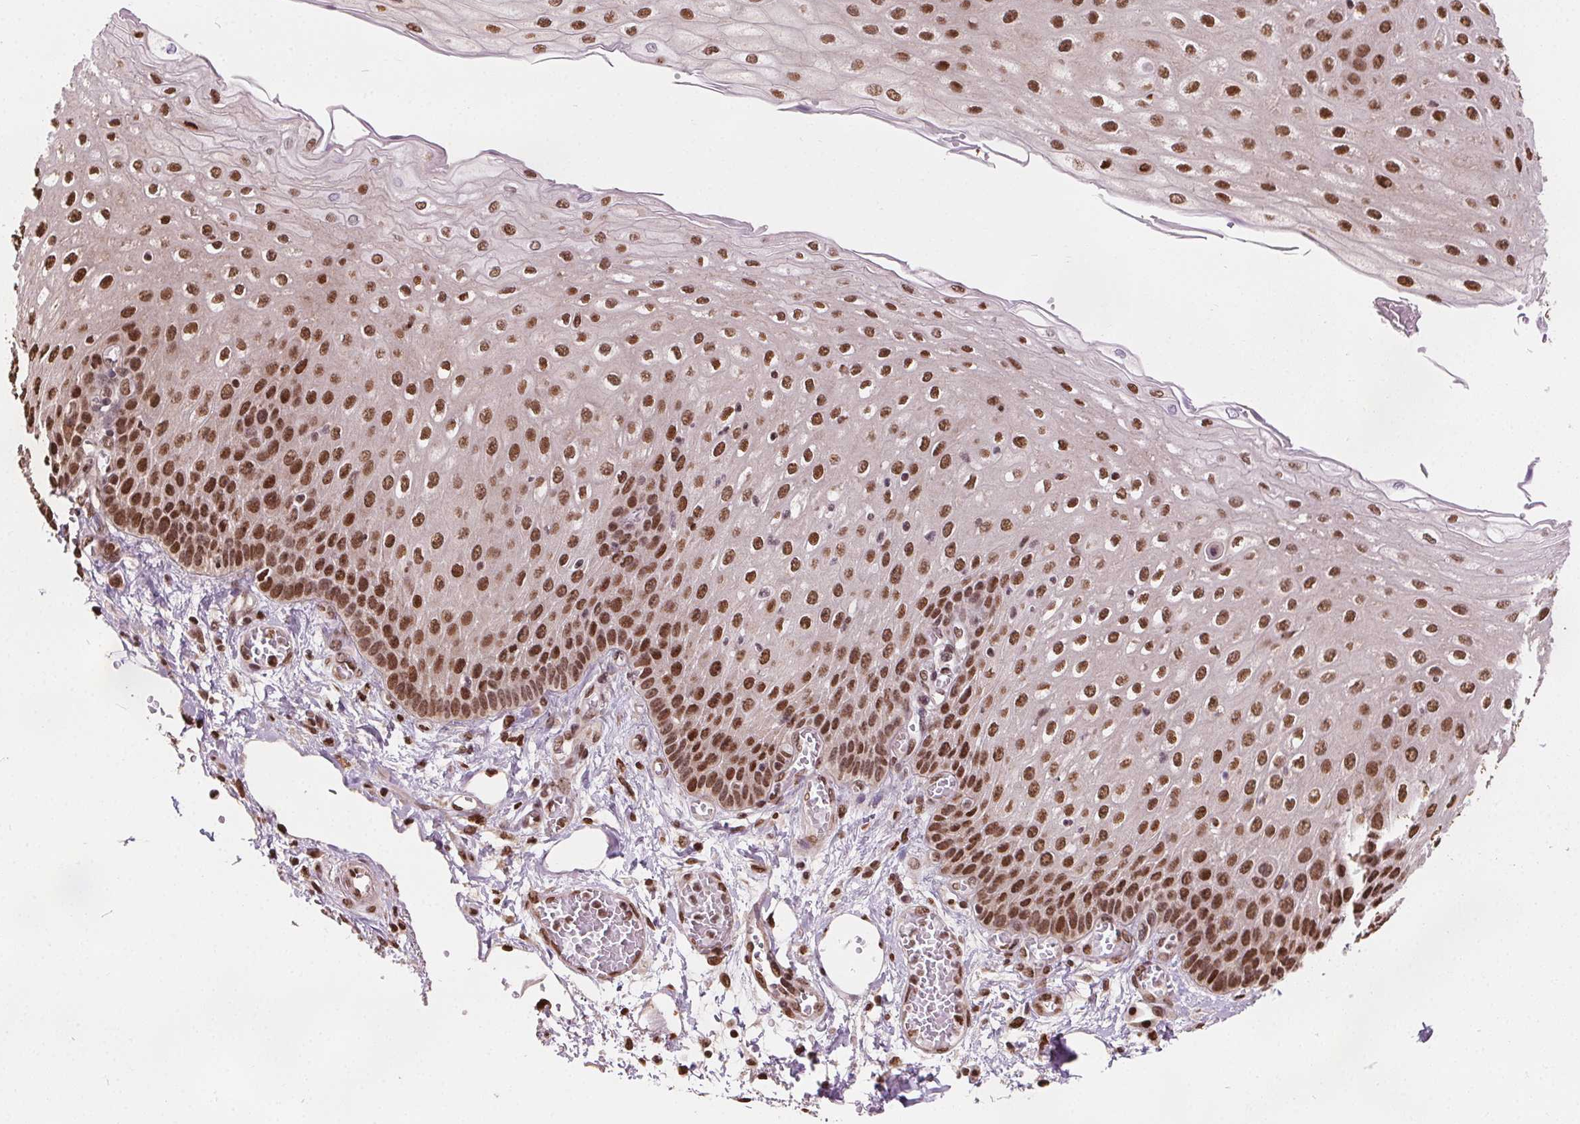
{"staining": {"intensity": "strong", "quantity": ">75%", "location": "nuclear"}, "tissue": "esophagus", "cell_type": "Squamous epithelial cells", "image_type": "normal", "snomed": [{"axis": "morphology", "description": "Normal tissue, NOS"}, {"axis": "morphology", "description": "Adenocarcinoma, NOS"}, {"axis": "topography", "description": "Esophagus"}], "caption": "Brown immunohistochemical staining in unremarkable esophagus shows strong nuclear positivity in about >75% of squamous epithelial cells.", "gene": "ISLR2", "patient": {"sex": "male", "age": 81}}